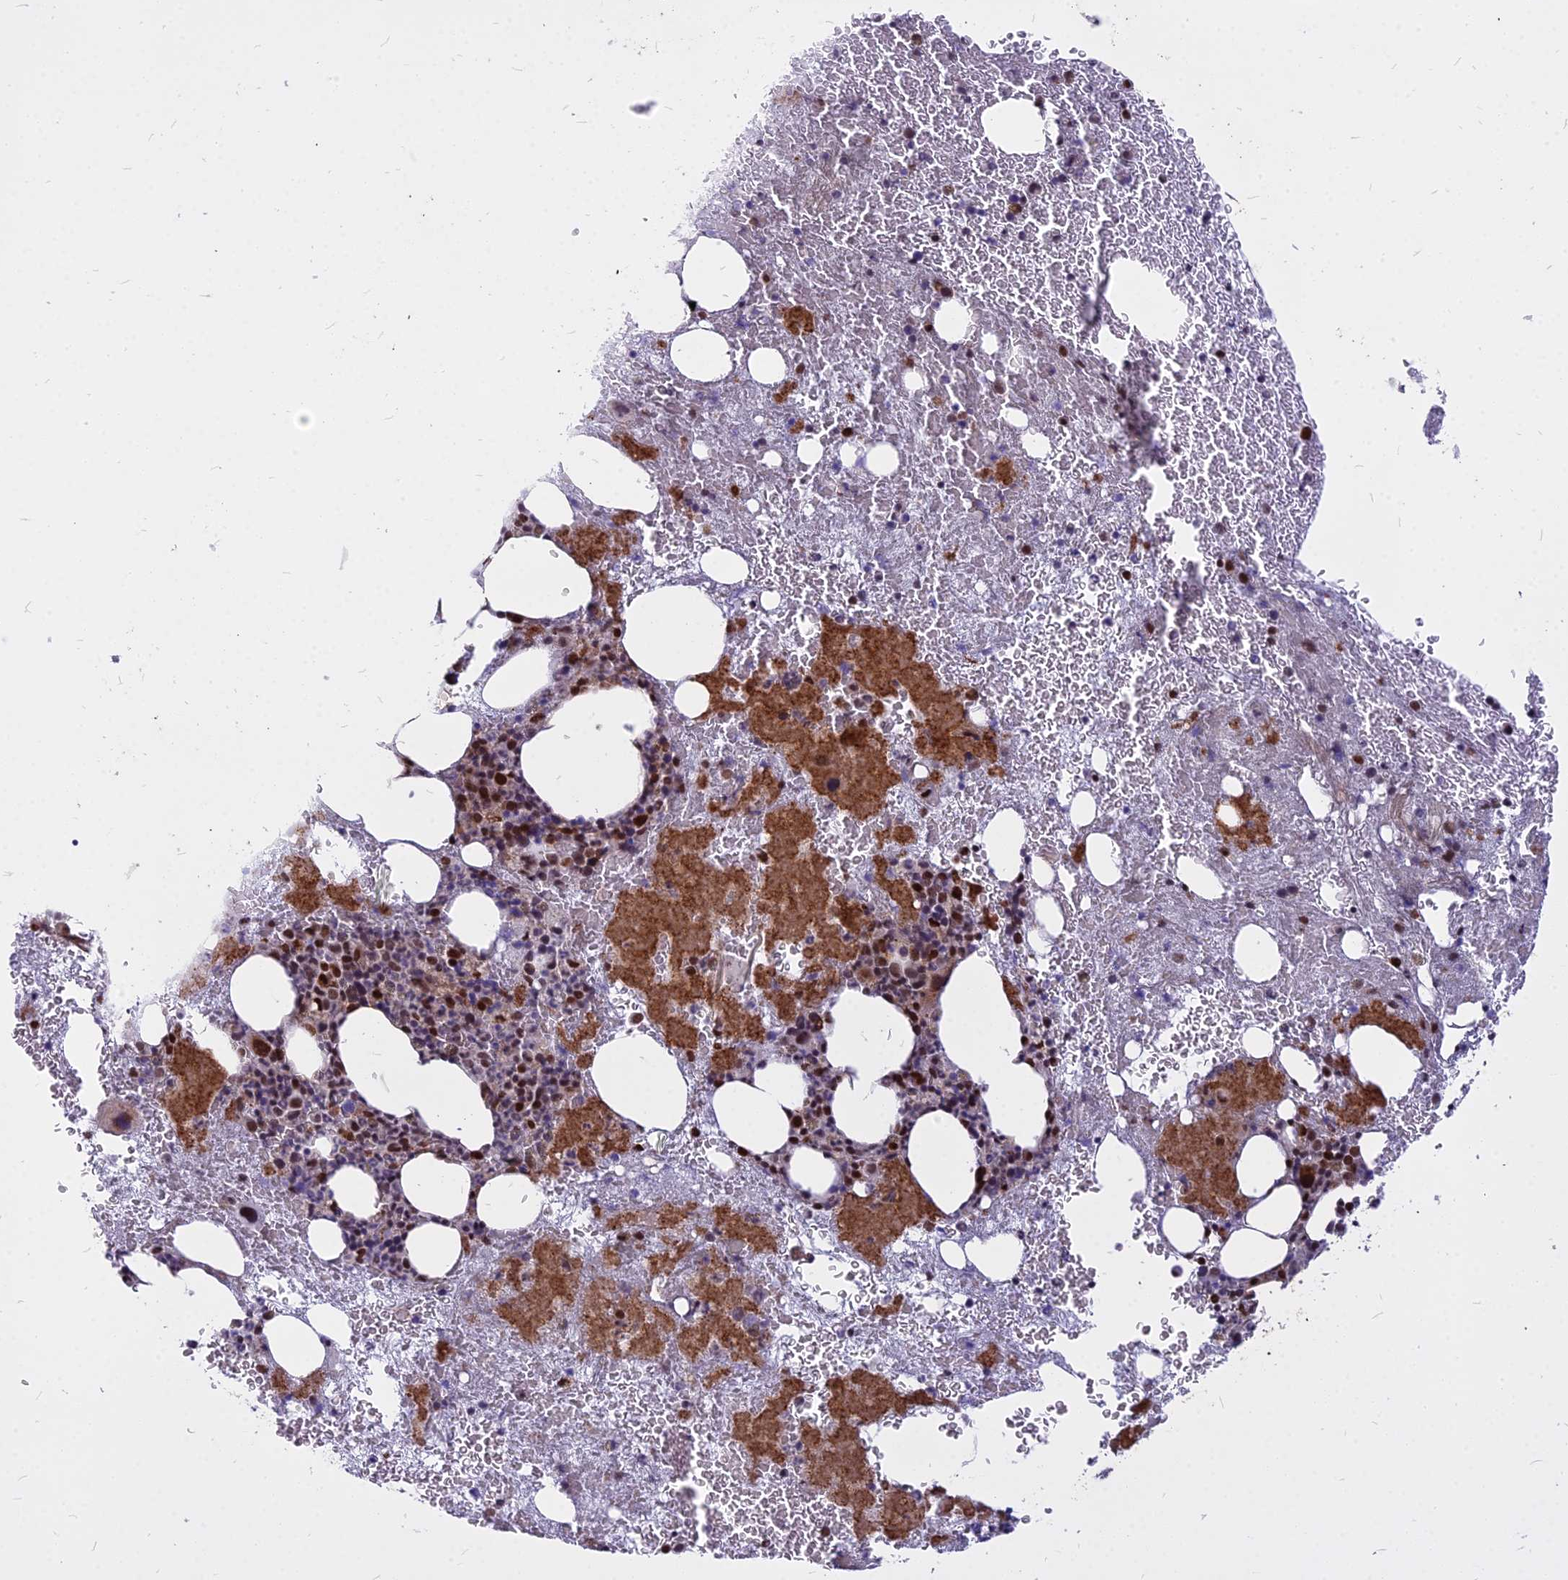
{"staining": {"intensity": "moderate", "quantity": "25%-75%", "location": "nuclear"}, "tissue": "bone marrow", "cell_type": "Hematopoietic cells", "image_type": "normal", "snomed": [{"axis": "morphology", "description": "Normal tissue, NOS"}, {"axis": "topography", "description": "Bone marrow"}], "caption": "Moderate nuclear protein expression is appreciated in about 25%-75% of hematopoietic cells in bone marrow. (Brightfield microscopy of DAB IHC at high magnification).", "gene": "ALG10B", "patient": {"sex": "male", "age": 53}}